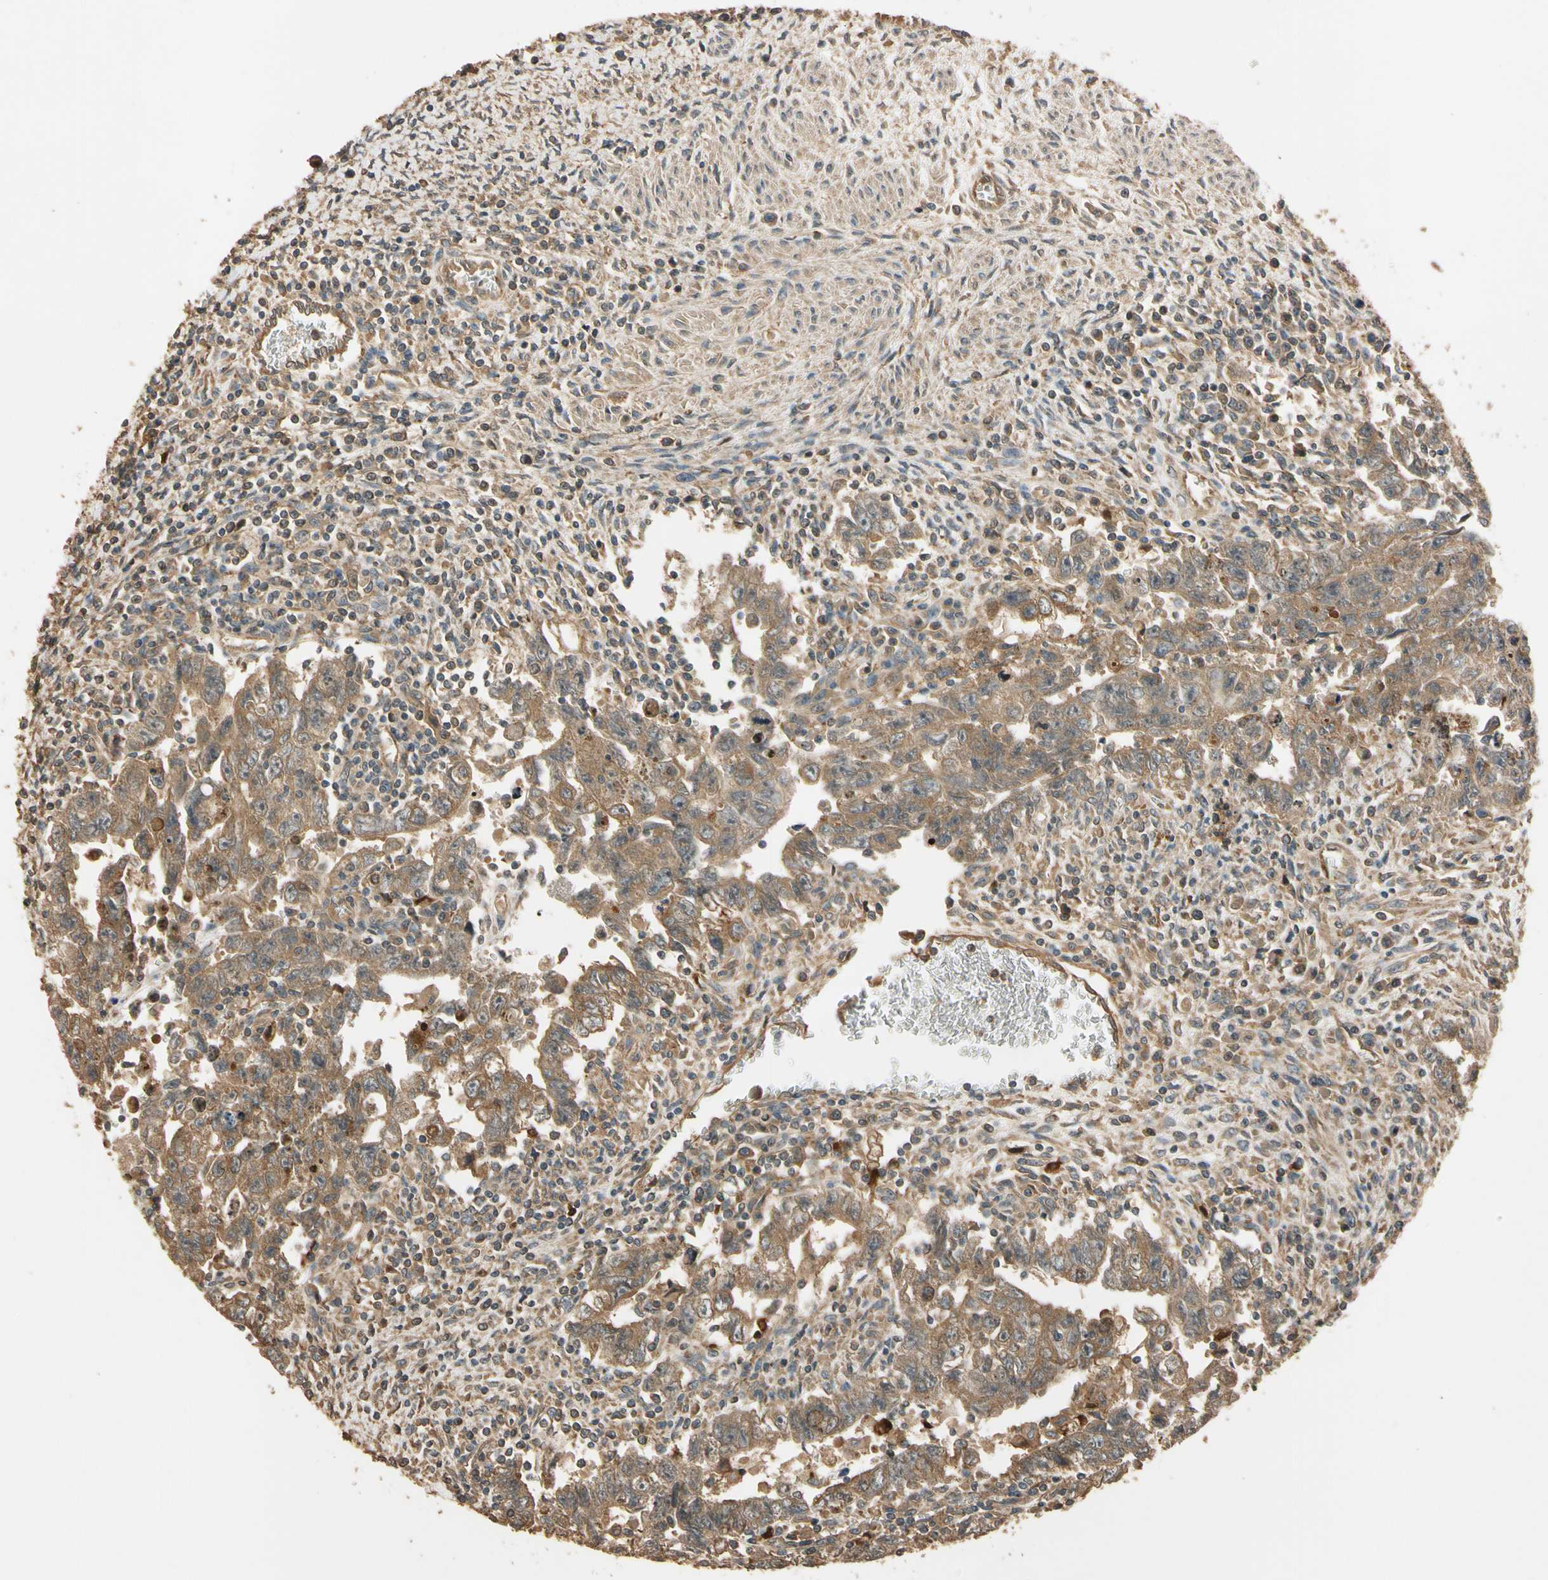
{"staining": {"intensity": "moderate", "quantity": ">75%", "location": "cytoplasmic/membranous"}, "tissue": "testis cancer", "cell_type": "Tumor cells", "image_type": "cancer", "snomed": [{"axis": "morphology", "description": "Carcinoma, Embryonal, NOS"}, {"axis": "topography", "description": "Testis"}], "caption": "Immunohistochemical staining of testis cancer (embryonal carcinoma) reveals medium levels of moderate cytoplasmic/membranous protein expression in about >75% of tumor cells.", "gene": "MGRN1", "patient": {"sex": "male", "age": 28}}